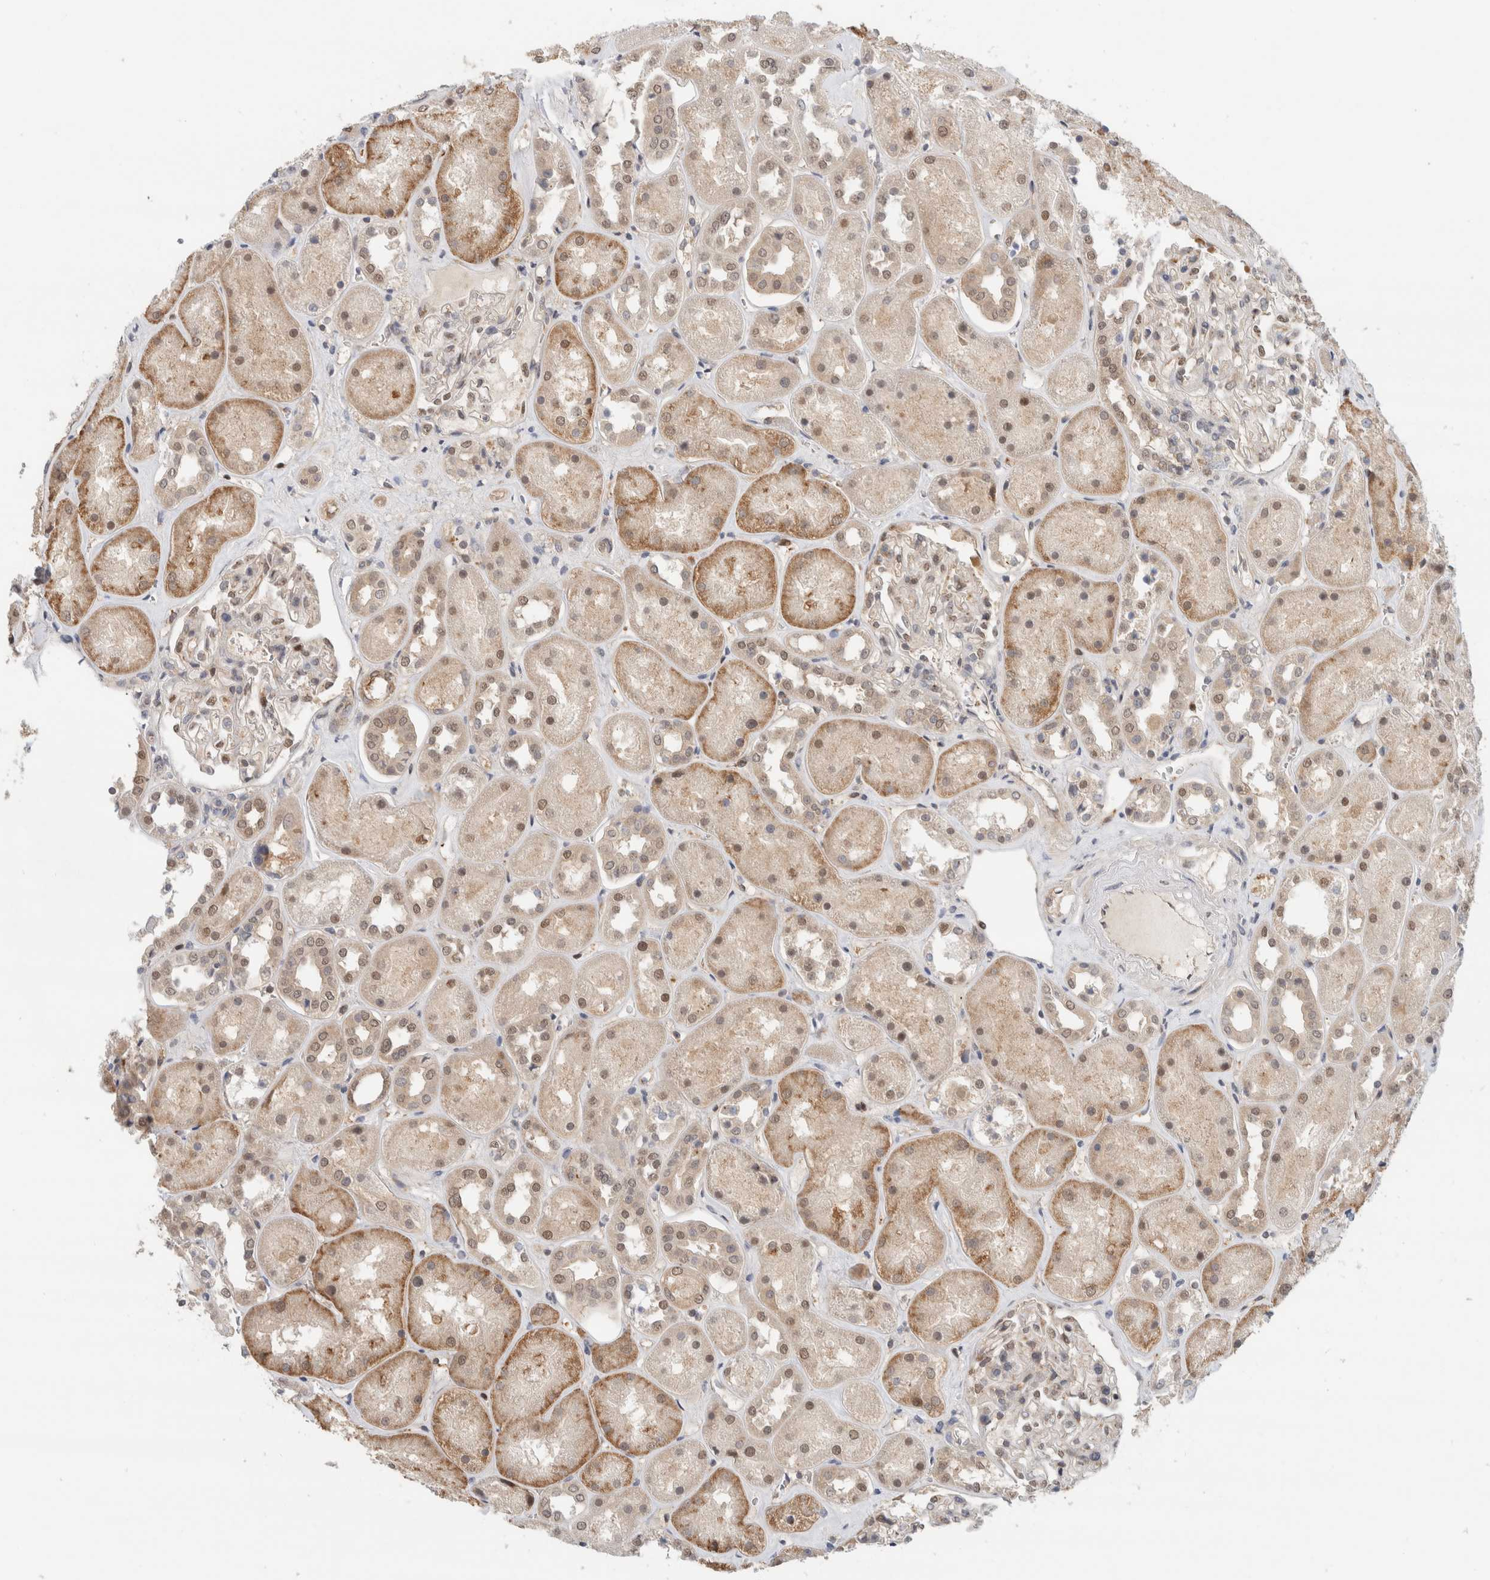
{"staining": {"intensity": "weak", "quantity": "<25%", "location": "nuclear"}, "tissue": "kidney", "cell_type": "Cells in glomeruli", "image_type": "normal", "snomed": [{"axis": "morphology", "description": "Normal tissue, NOS"}, {"axis": "topography", "description": "Kidney"}], "caption": "IHC photomicrograph of normal kidney: kidney stained with DAB reveals no significant protein positivity in cells in glomeruli. (Stains: DAB (3,3'-diaminobenzidine) immunohistochemistry (IHC) with hematoxylin counter stain, Microscopy: brightfield microscopy at high magnification).", "gene": "EIF4G3", "patient": {"sex": "male", "age": 70}}